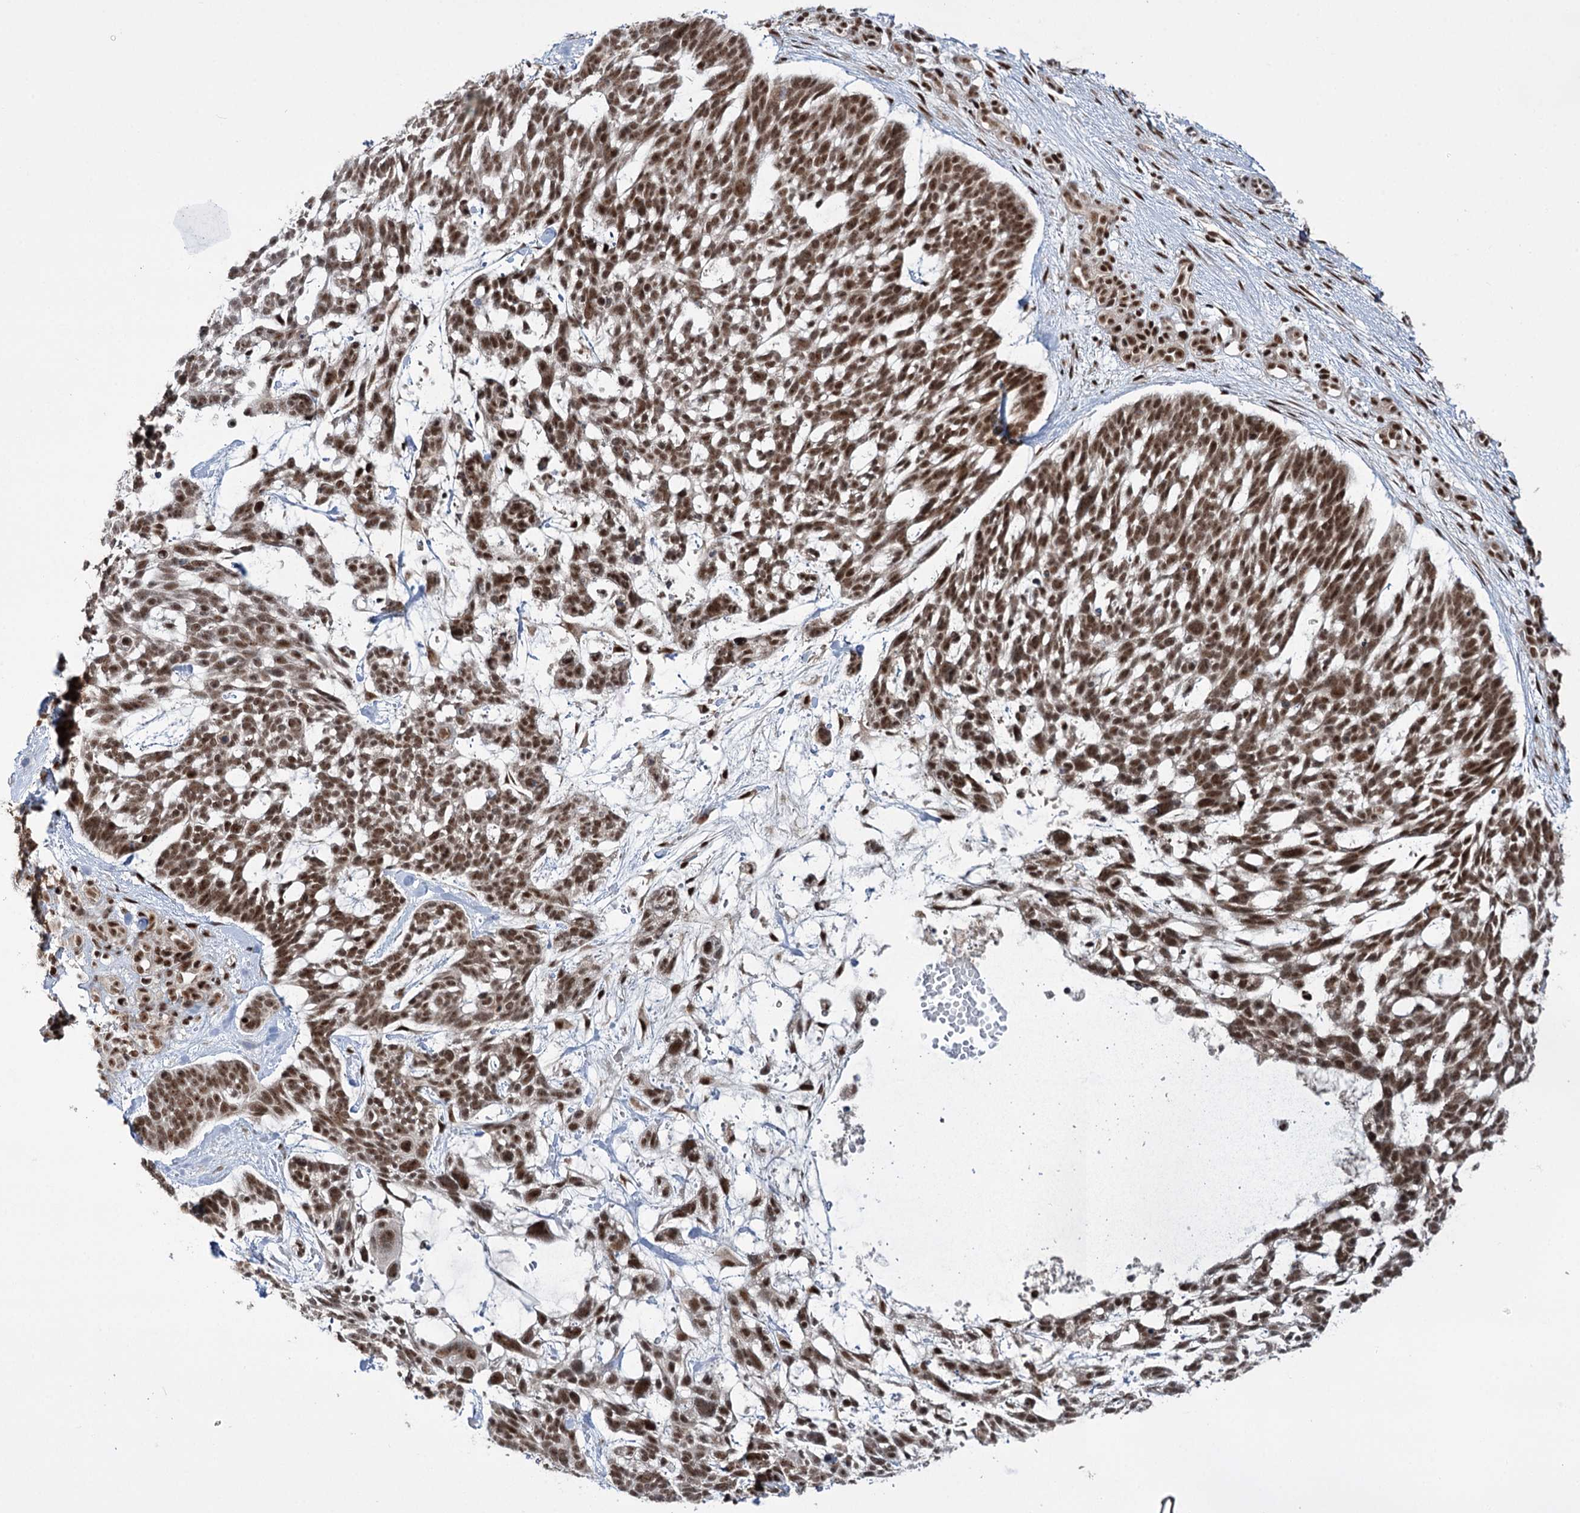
{"staining": {"intensity": "moderate", "quantity": ">75%", "location": "nuclear"}, "tissue": "skin cancer", "cell_type": "Tumor cells", "image_type": "cancer", "snomed": [{"axis": "morphology", "description": "Basal cell carcinoma"}, {"axis": "topography", "description": "Skin"}], "caption": "Immunohistochemical staining of skin basal cell carcinoma shows moderate nuclear protein positivity in about >75% of tumor cells.", "gene": "ERCC3", "patient": {"sex": "male", "age": 88}}